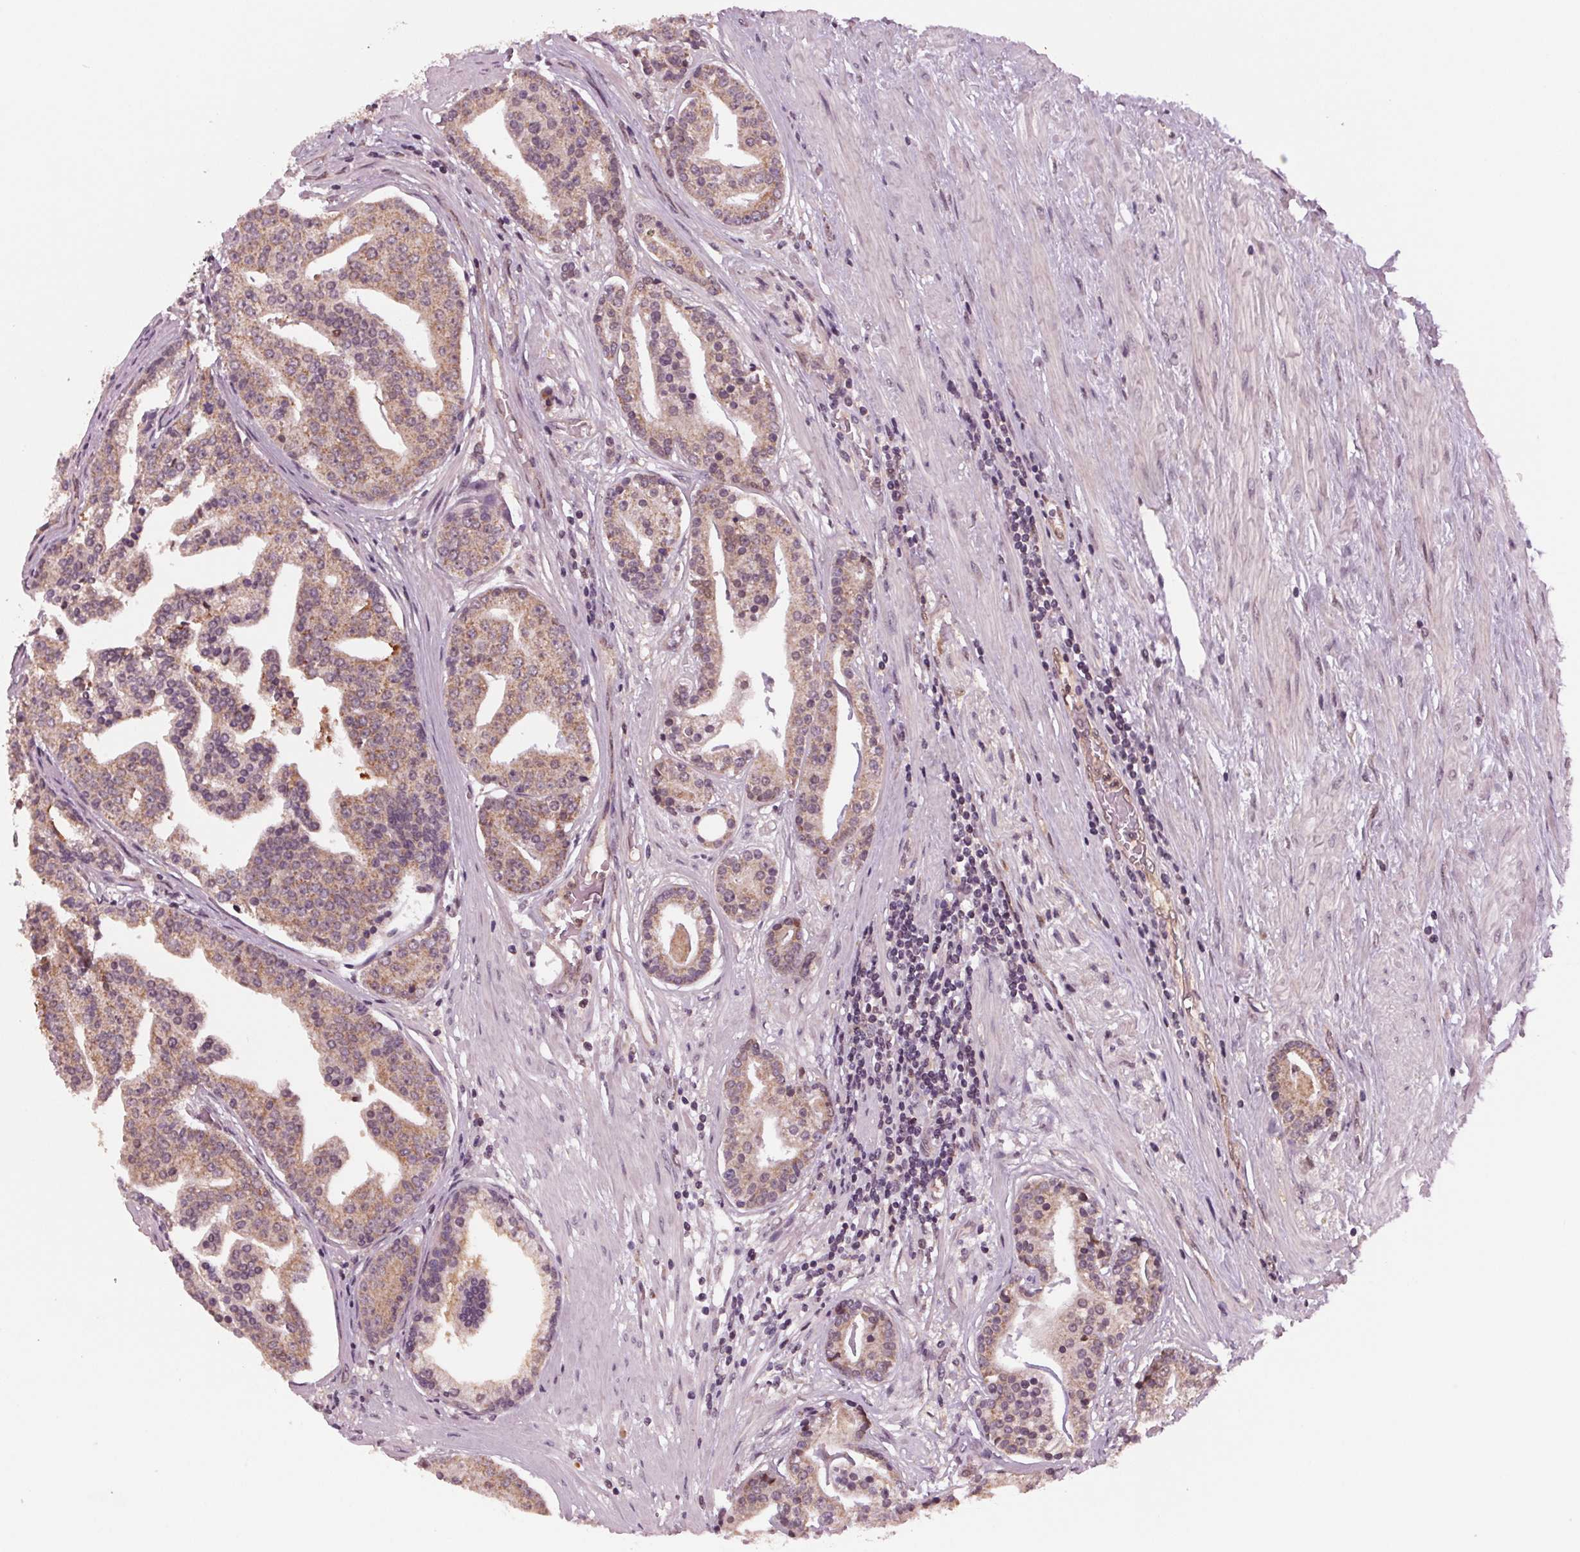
{"staining": {"intensity": "weak", "quantity": "25%-75%", "location": "cytoplasmic/membranous"}, "tissue": "prostate cancer", "cell_type": "Tumor cells", "image_type": "cancer", "snomed": [{"axis": "morphology", "description": "Adenocarcinoma, NOS"}, {"axis": "topography", "description": "Prostate and seminal vesicle, NOS"}, {"axis": "topography", "description": "Prostate"}], "caption": "The micrograph displays staining of prostate adenocarcinoma, revealing weak cytoplasmic/membranous protein positivity (brown color) within tumor cells.", "gene": "STAT3", "patient": {"sex": "male", "age": 44}}